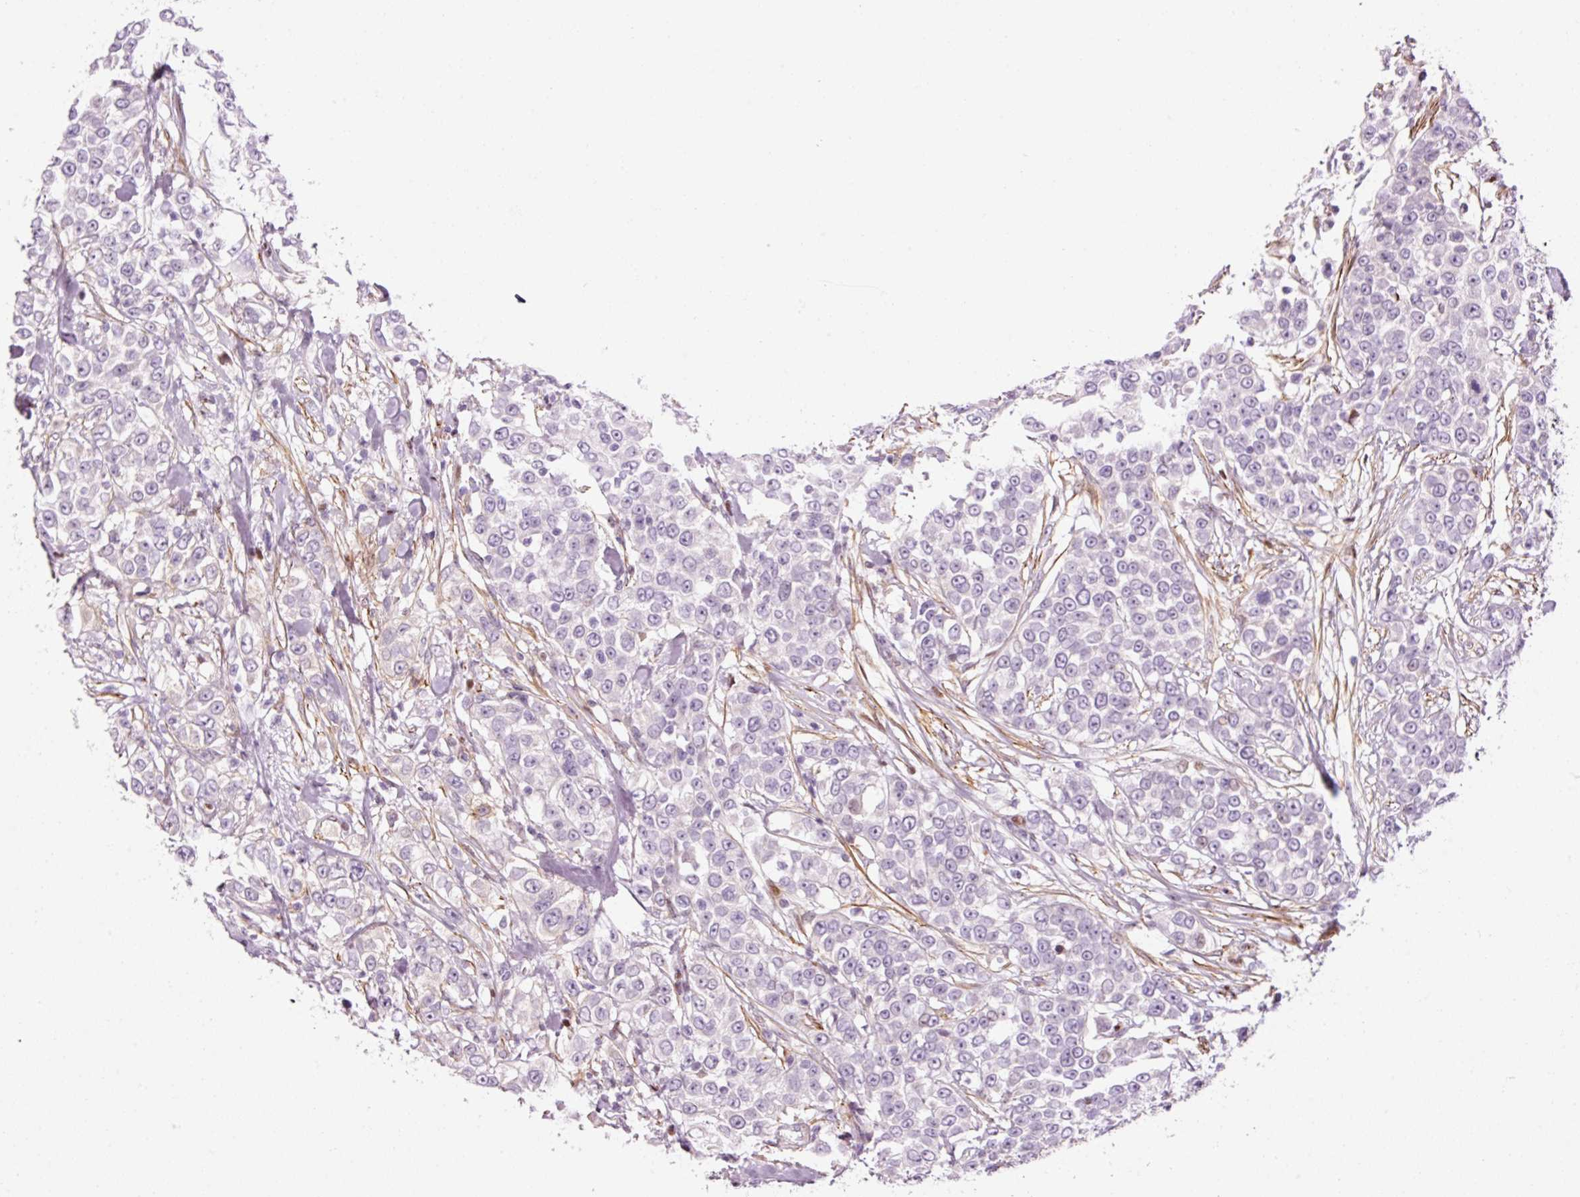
{"staining": {"intensity": "moderate", "quantity": "<25%", "location": "nuclear"}, "tissue": "urothelial cancer", "cell_type": "Tumor cells", "image_type": "cancer", "snomed": [{"axis": "morphology", "description": "Urothelial carcinoma, High grade"}, {"axis": "topography", "description": "Urinary bladder"}], "caption": "Moderate nuclear protein positivity is present in approximately <25% of tumor cells in urothelial cancer. (Brightfield microscopy of DAB IHC at high magnification).", "gene": "ANKRD20A1", "patient": {"sex": "female", "age": 80}}